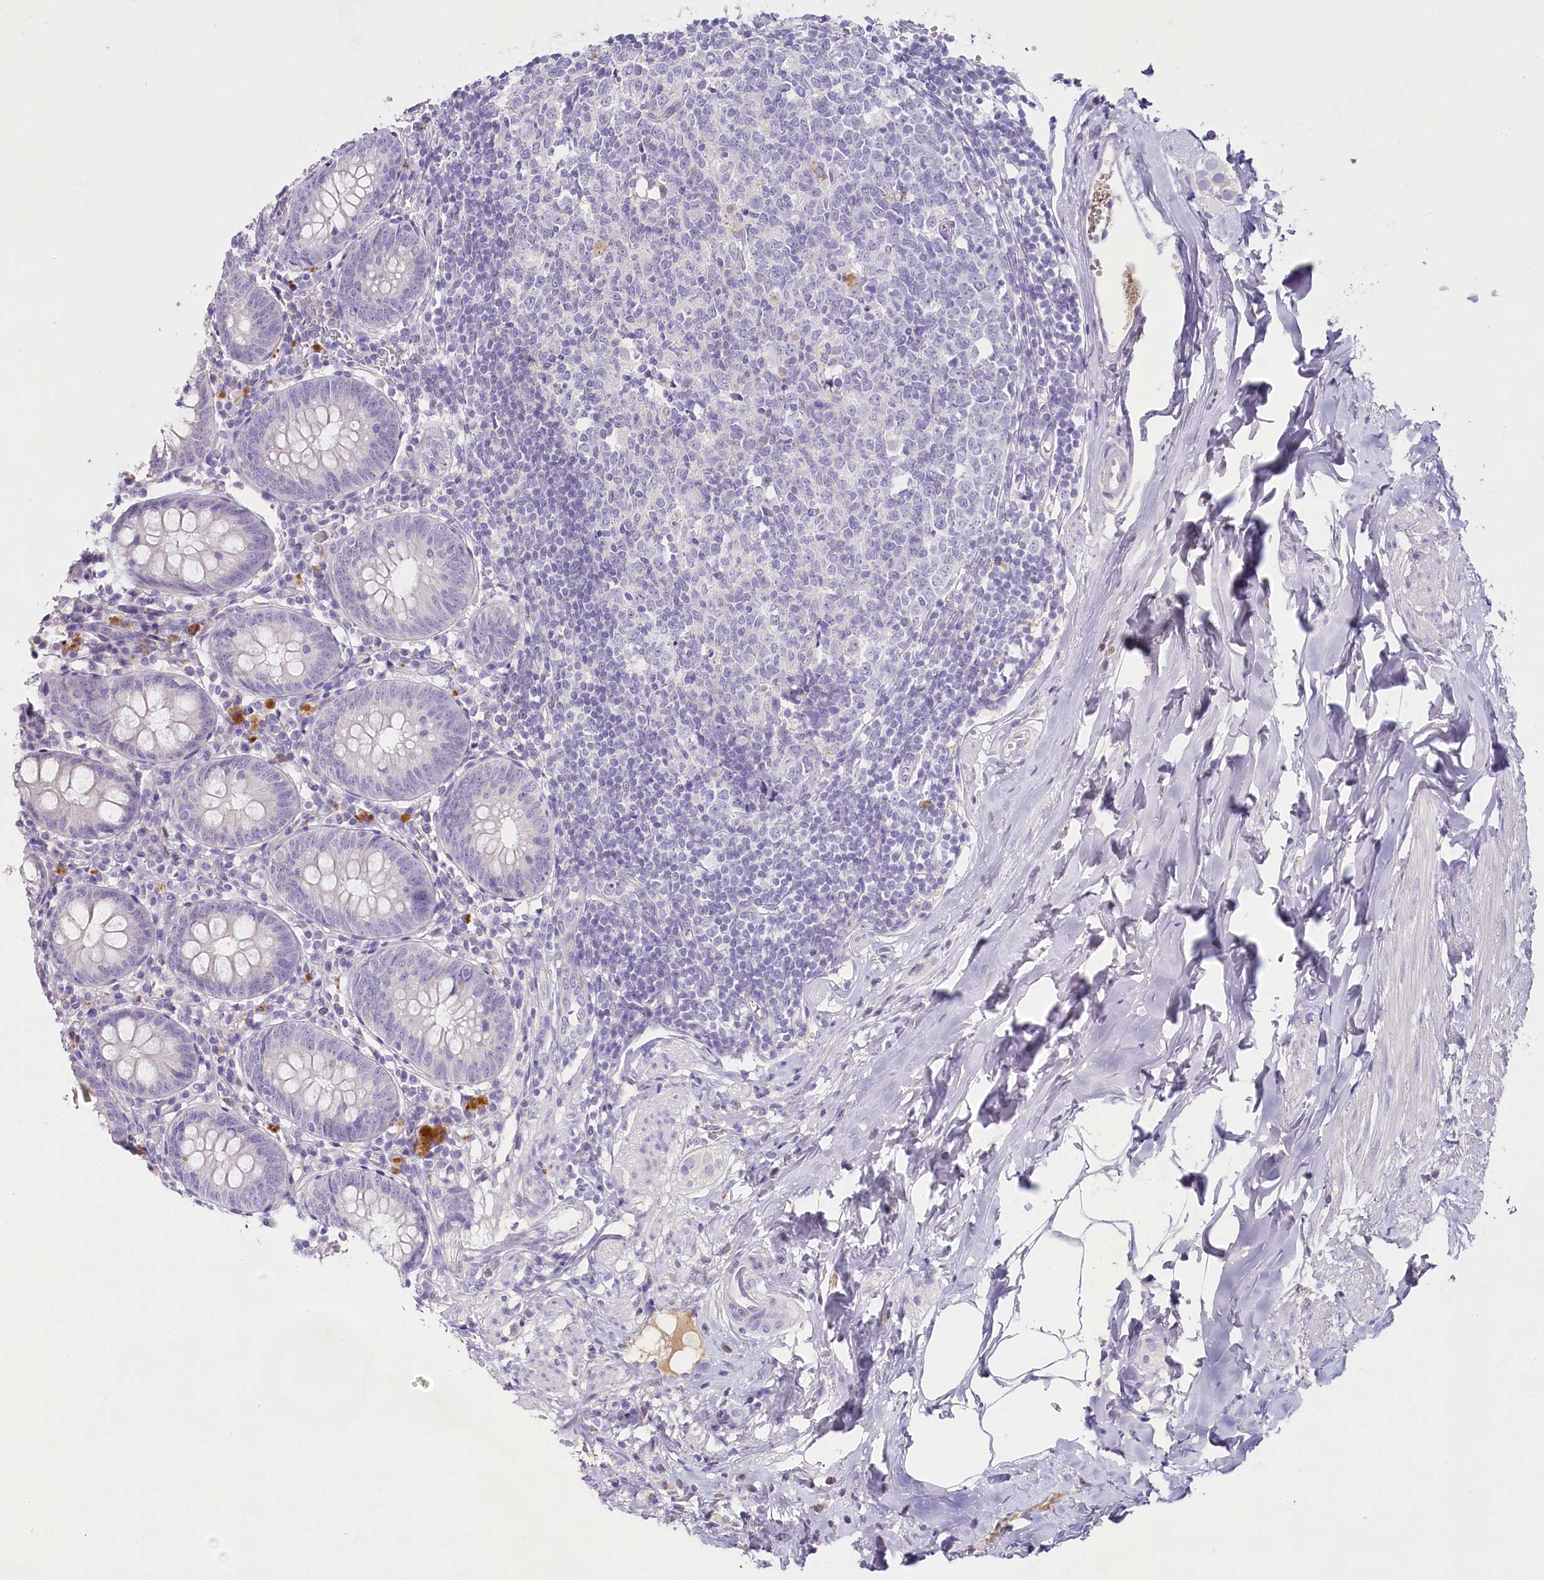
{"staining": {"intensity": "negative", "quantity": "none", "location": "none"}, "tissue": "appendix", "cell_type": "Glandular cells", "image_type": "normal", "snomed": [{"axis": "morphology", "description": "Normal tissue, NOS"}, {"axis": "topography", "description": "Appendix"}], "caption": "Glandular cells are negative for protein expression in normal human appendix. (DAB immunohistochemistry, high magnification).", "gene": "HPD", "patient": {"sex": "female", "age": 54}}